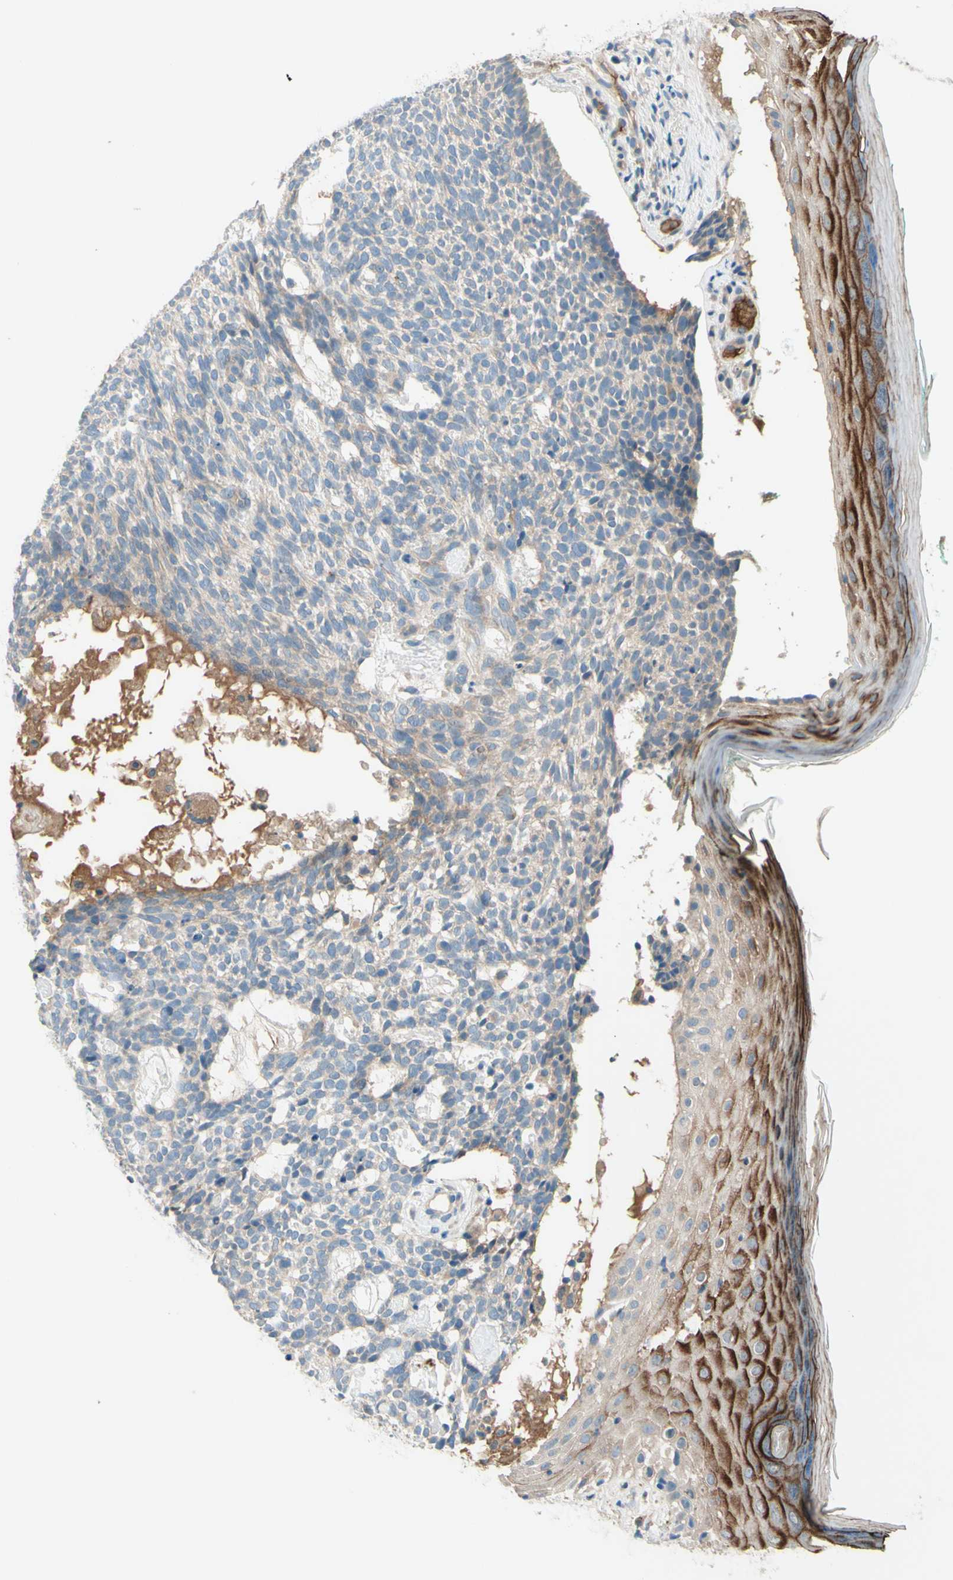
{"staining": {"intensity": "weak", "quantity": "25%-75%", "location": "cytoplasmic/membranous"}, "tissue": "skin cancer", "cell_type": "Tumor cells", "image_type": "cancer", "snomed": [{"axis": "morphology", "description": "Basal cell carcinoma"}, {"axis": "topography", "description": "Skin"}], "caption": "Immunohistochemistry (DAB (3,3'-diaminobenzidine)) staining of human skin cancer (basal cell carcinoma) displays weak cytoplasmic/membranous protein positivity in about 25%-75% of tumor cells. Nuclei are stained in blue.", "gene": "IL2", "patient": {"sex": "female", "age": 84}}